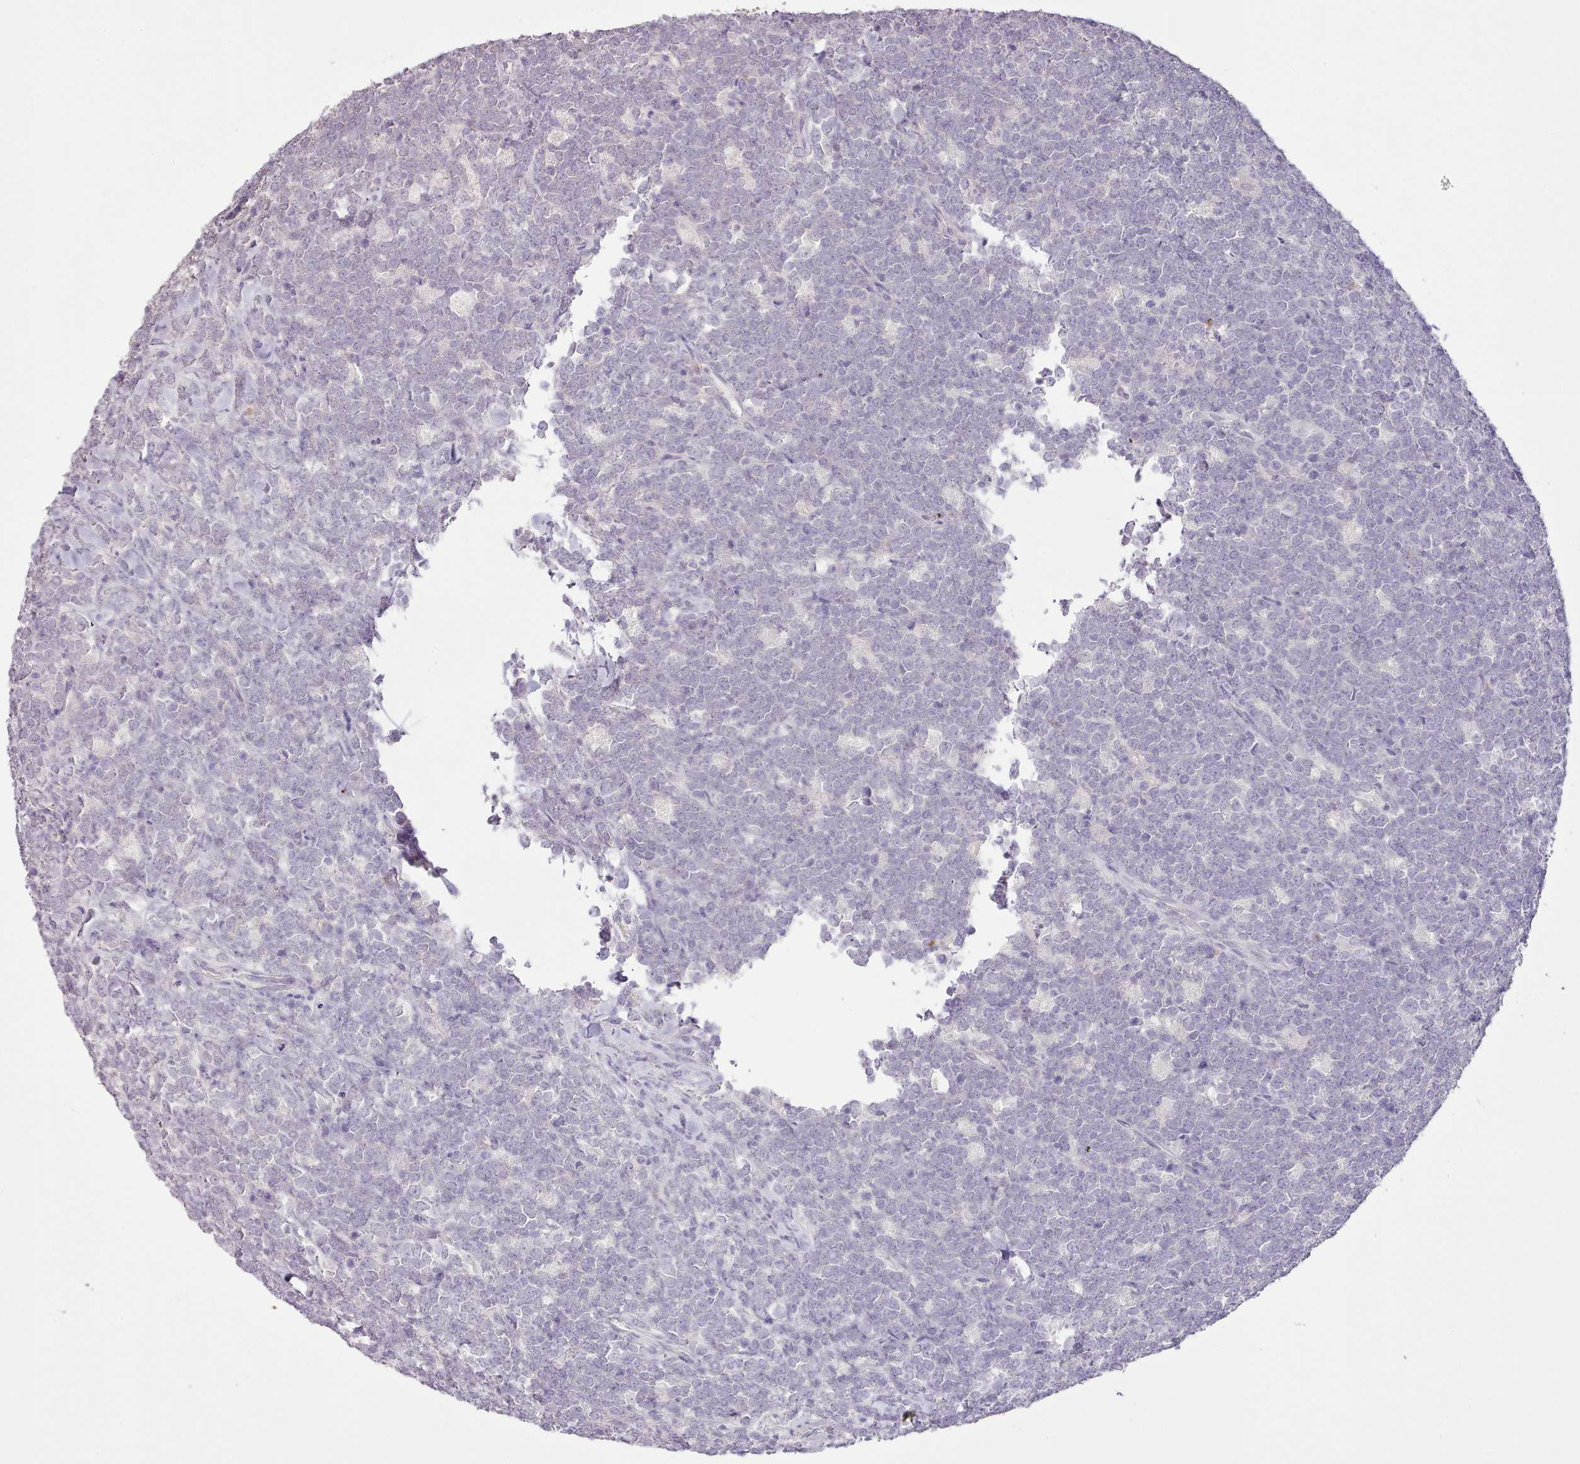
{"staining": {"intensity": "negative", "quantity": "none", "location": "none"}, "tissue": "lymphoma", "cell_type": "Tumor cells", "image_type": "cancer", "snomed": [{"axis": "morphology", "description": "Malignant lymphoma, non-Hodgkin's type, High grade"}, {"axis": "topography", "description": "Small intestine"}], "caption": "An IHC histopathology image of high-grade malignant lymphoma, non-Hodgkin's type is shown. There is no staining in tumor cells of high-grade malignant lymphoma, non-Hodgkin's type.", "gene": "BLOC1S2", "patient": {"sex": "male", "age": 8}}